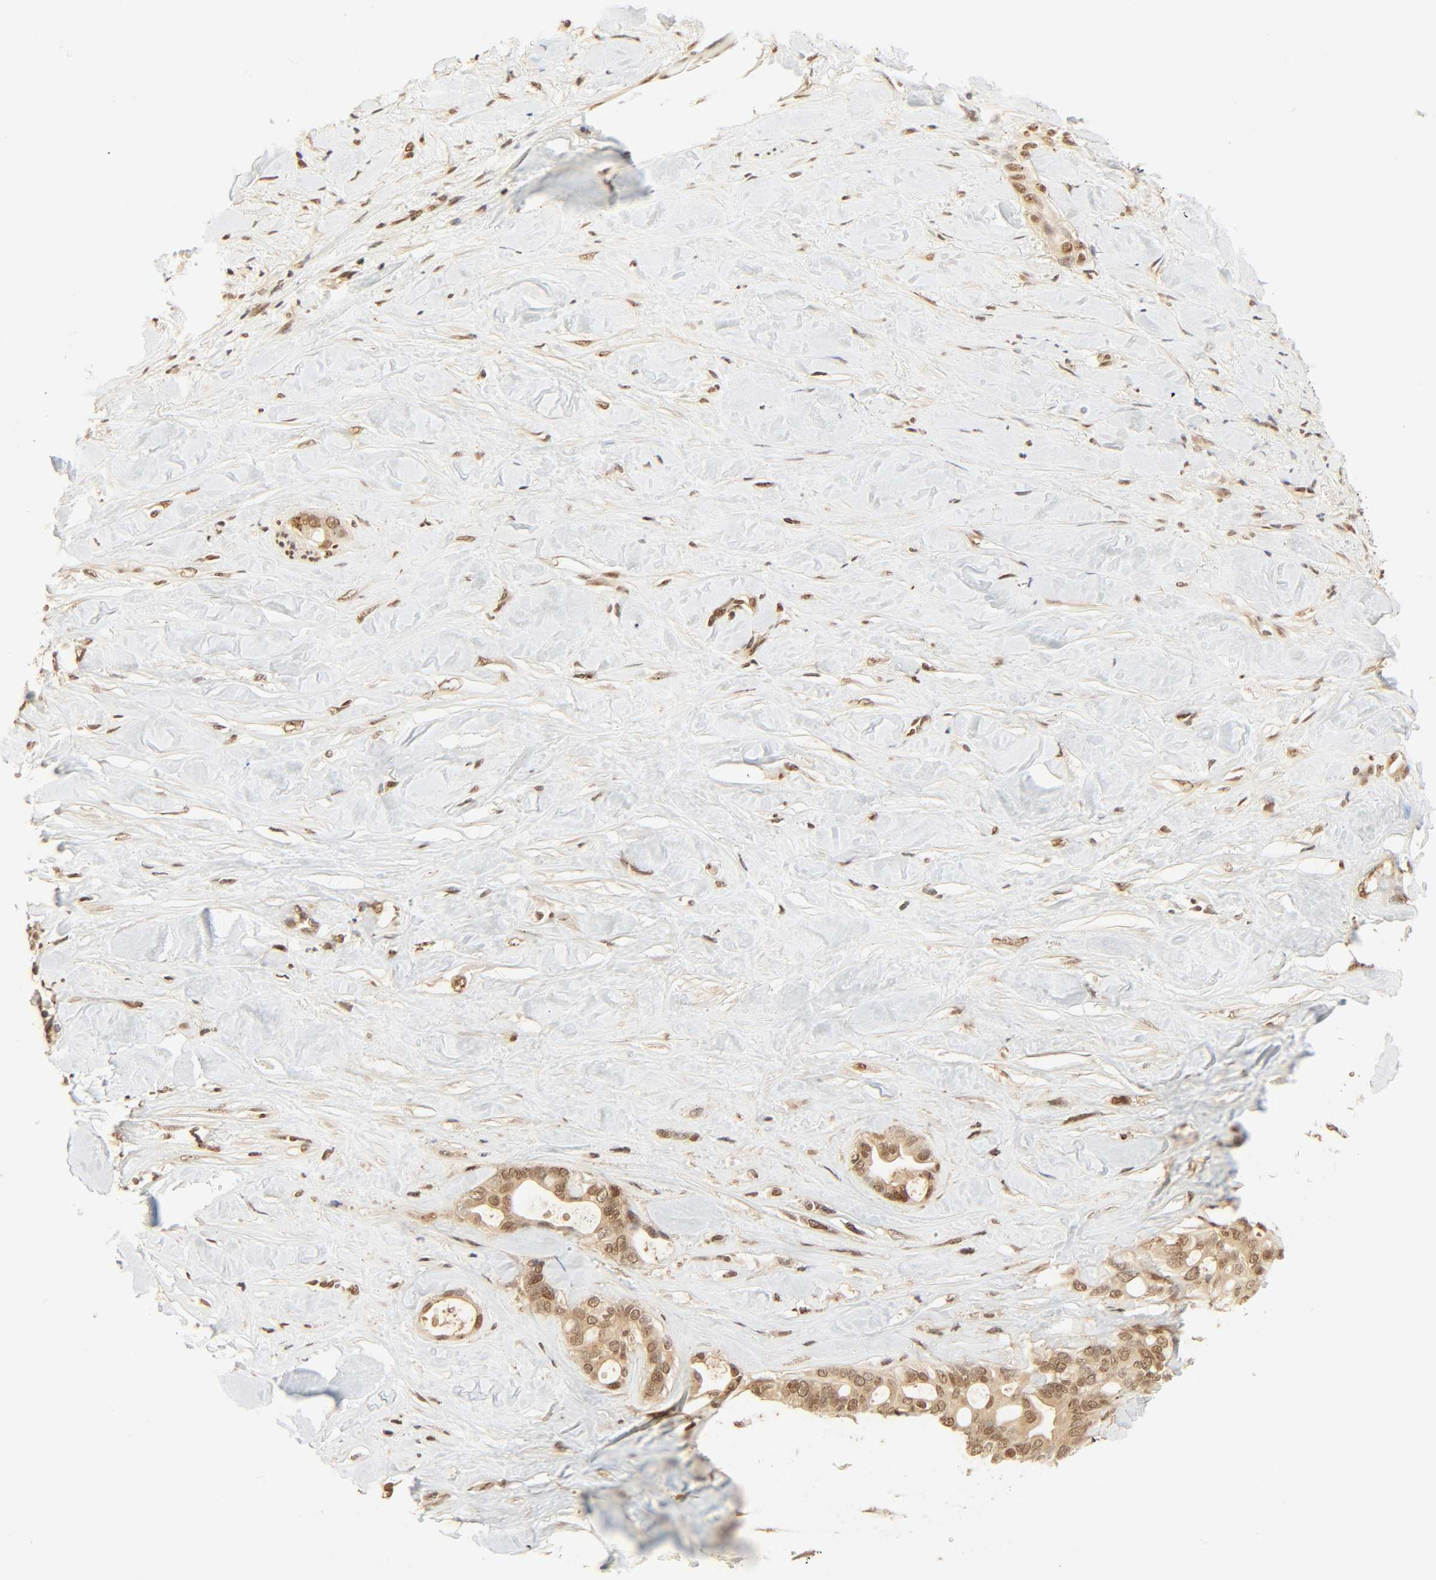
{"staining": {"intensity": "moderate", "quantity": "25%-75%", "location": "cytoplasmic/membranous,nuclear"}, "tissue": "liver cancer", "cell_type": "Tumor cells", "image_type": "cancer", "snomed": [{"axis": "morphology", "description": "Cholangiocarcinoma"}, {"axis": "topography", "description": "Liver"}], "caption": "There is medium levels of moderate cytoplasmic/membranous and nuclear positivity in tumor cells of liver cholangiocarcinoma, as demonstrated by immunohistochemical staining (brown color).", "gene": "UBC", "patient": {"sex": "female", "age": 67}}